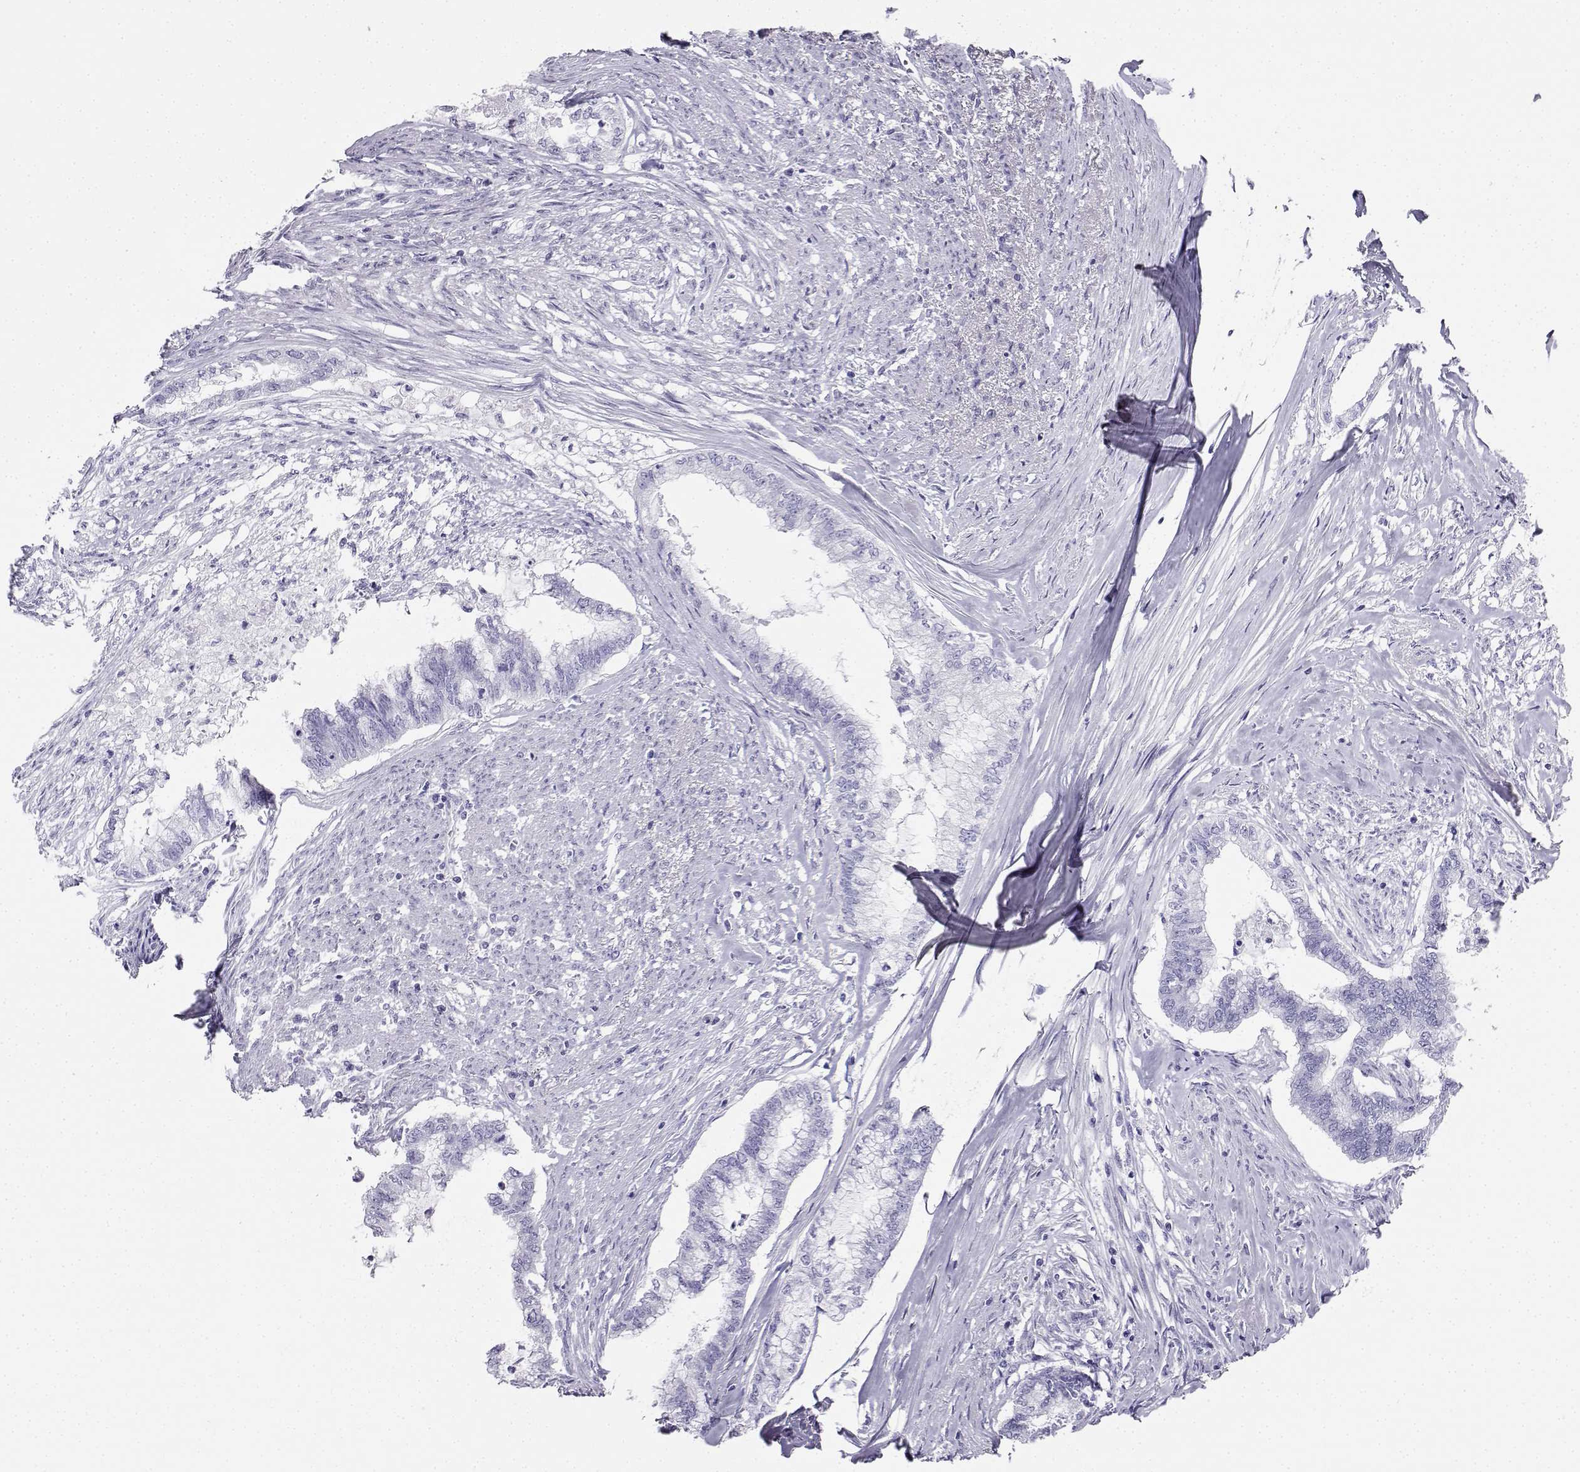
{"staining": {"intensity": "negative", "quantity": "none", "location": "none"}, "tissue": "endometrial cancer", "cell_type": "Tumor cells", "image_type": "cancer", "snomed": [{"axis": "morphology", "description": "Adenocarcinoma, NOS"}, {"axis": "topography", "description": "Endometrium"}], "caption": "Immunohistochemistry (IHC) histopathology image of endometrial cancer stained for a protein (brown), which displays no positivity in tumor cells.", "gene": "CD109", "patient": {"sex": "female", "age": 79}}